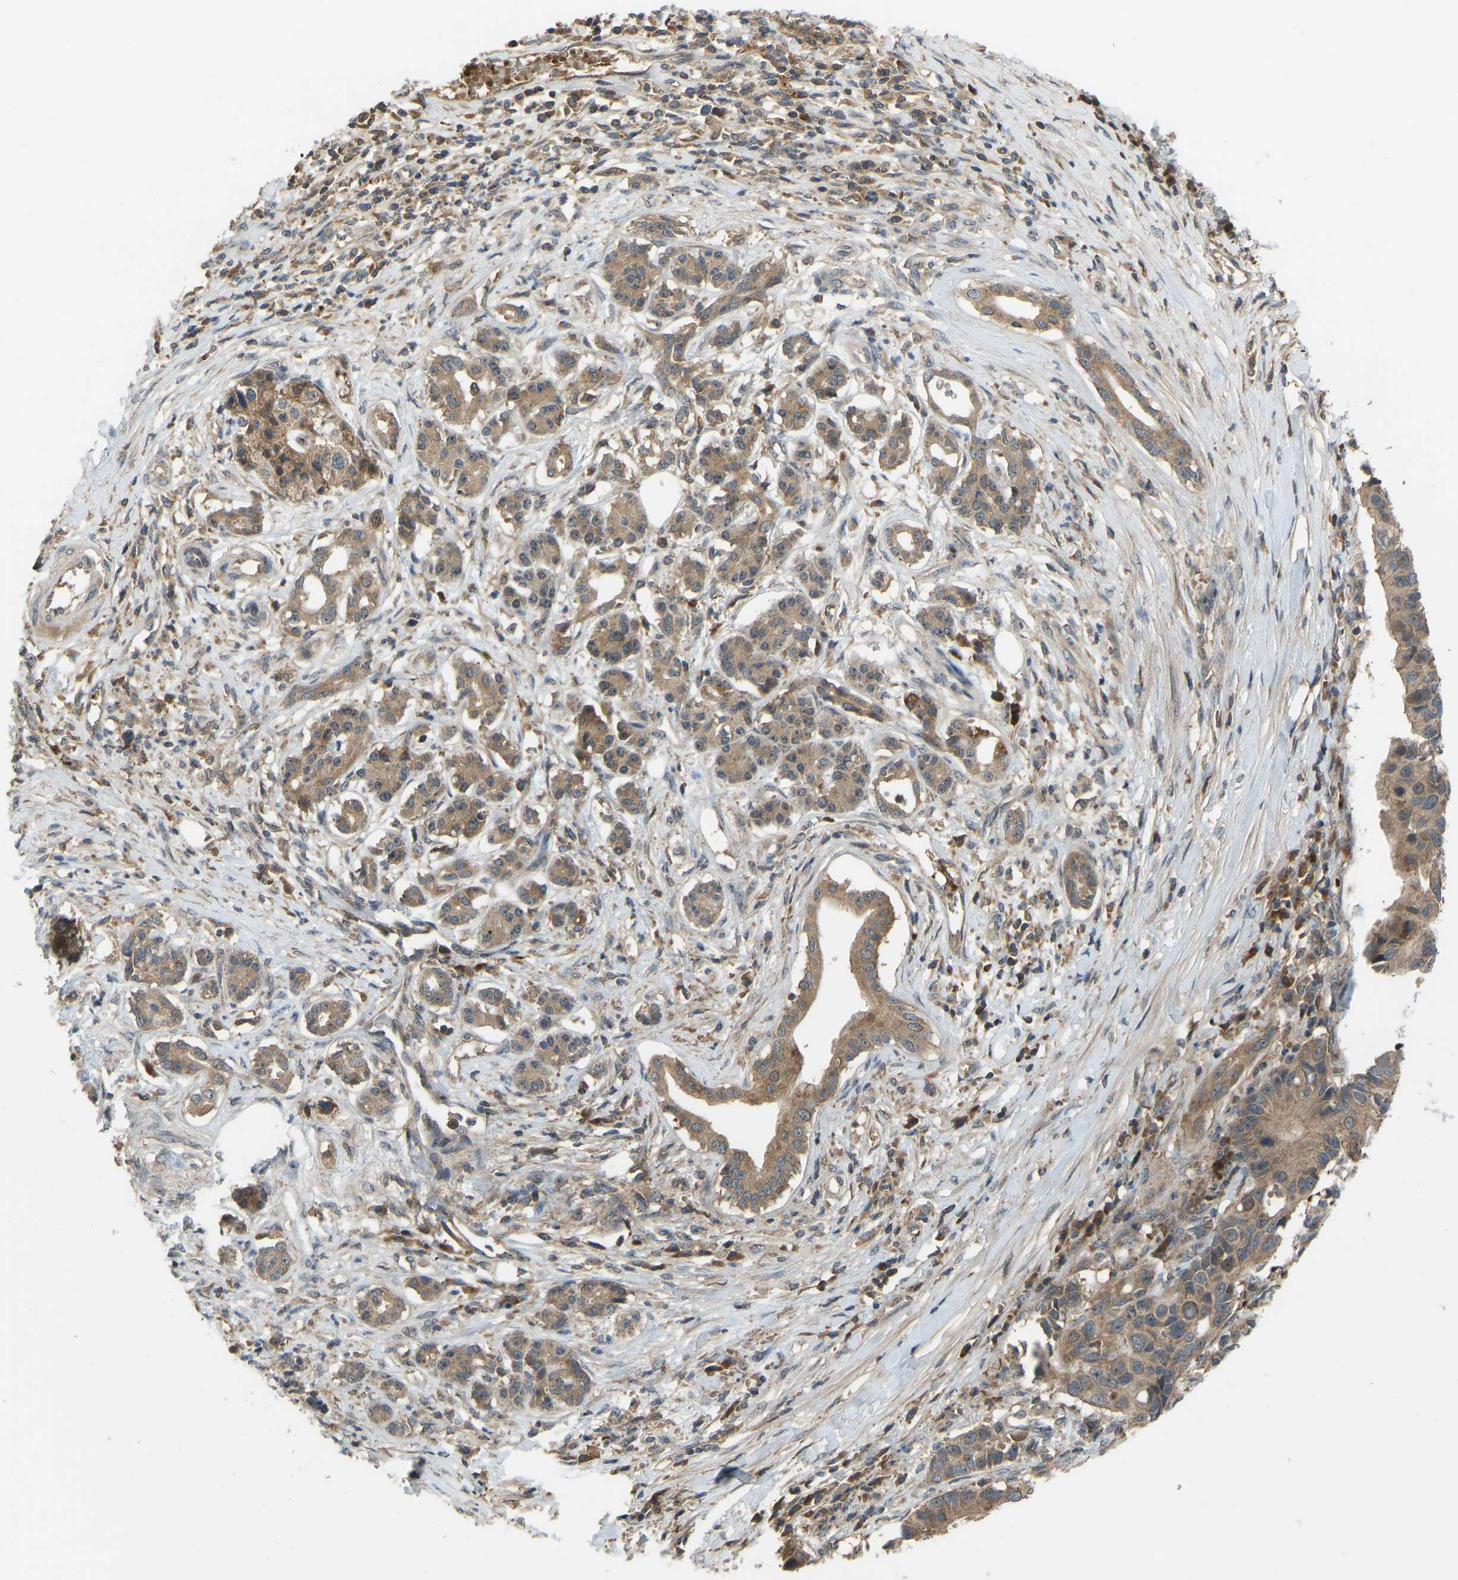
{"staining": {"intensity": "moderate", "quantity": ">75%", "location": "cytoplasmic/membranous"}, "tissue": "pancreatic cancer", "cell_type": "Tumor cells", "image_type": "cancer", "snomed": [{"axis": "morphology", "description": "Adenocarcinoma, NOS"}, {"axis": "topography", "description": "Pancreas"}], "caption": "Immunohistochemical staining of human pancreatic cancer shows medium levels of moderate cytoplasmic/membranous staining in approximately >75% of tumor cells. Nuclei are stained in blue.", "gene": "ZNF71", "patient": {"sex": "female", "age": 56}}